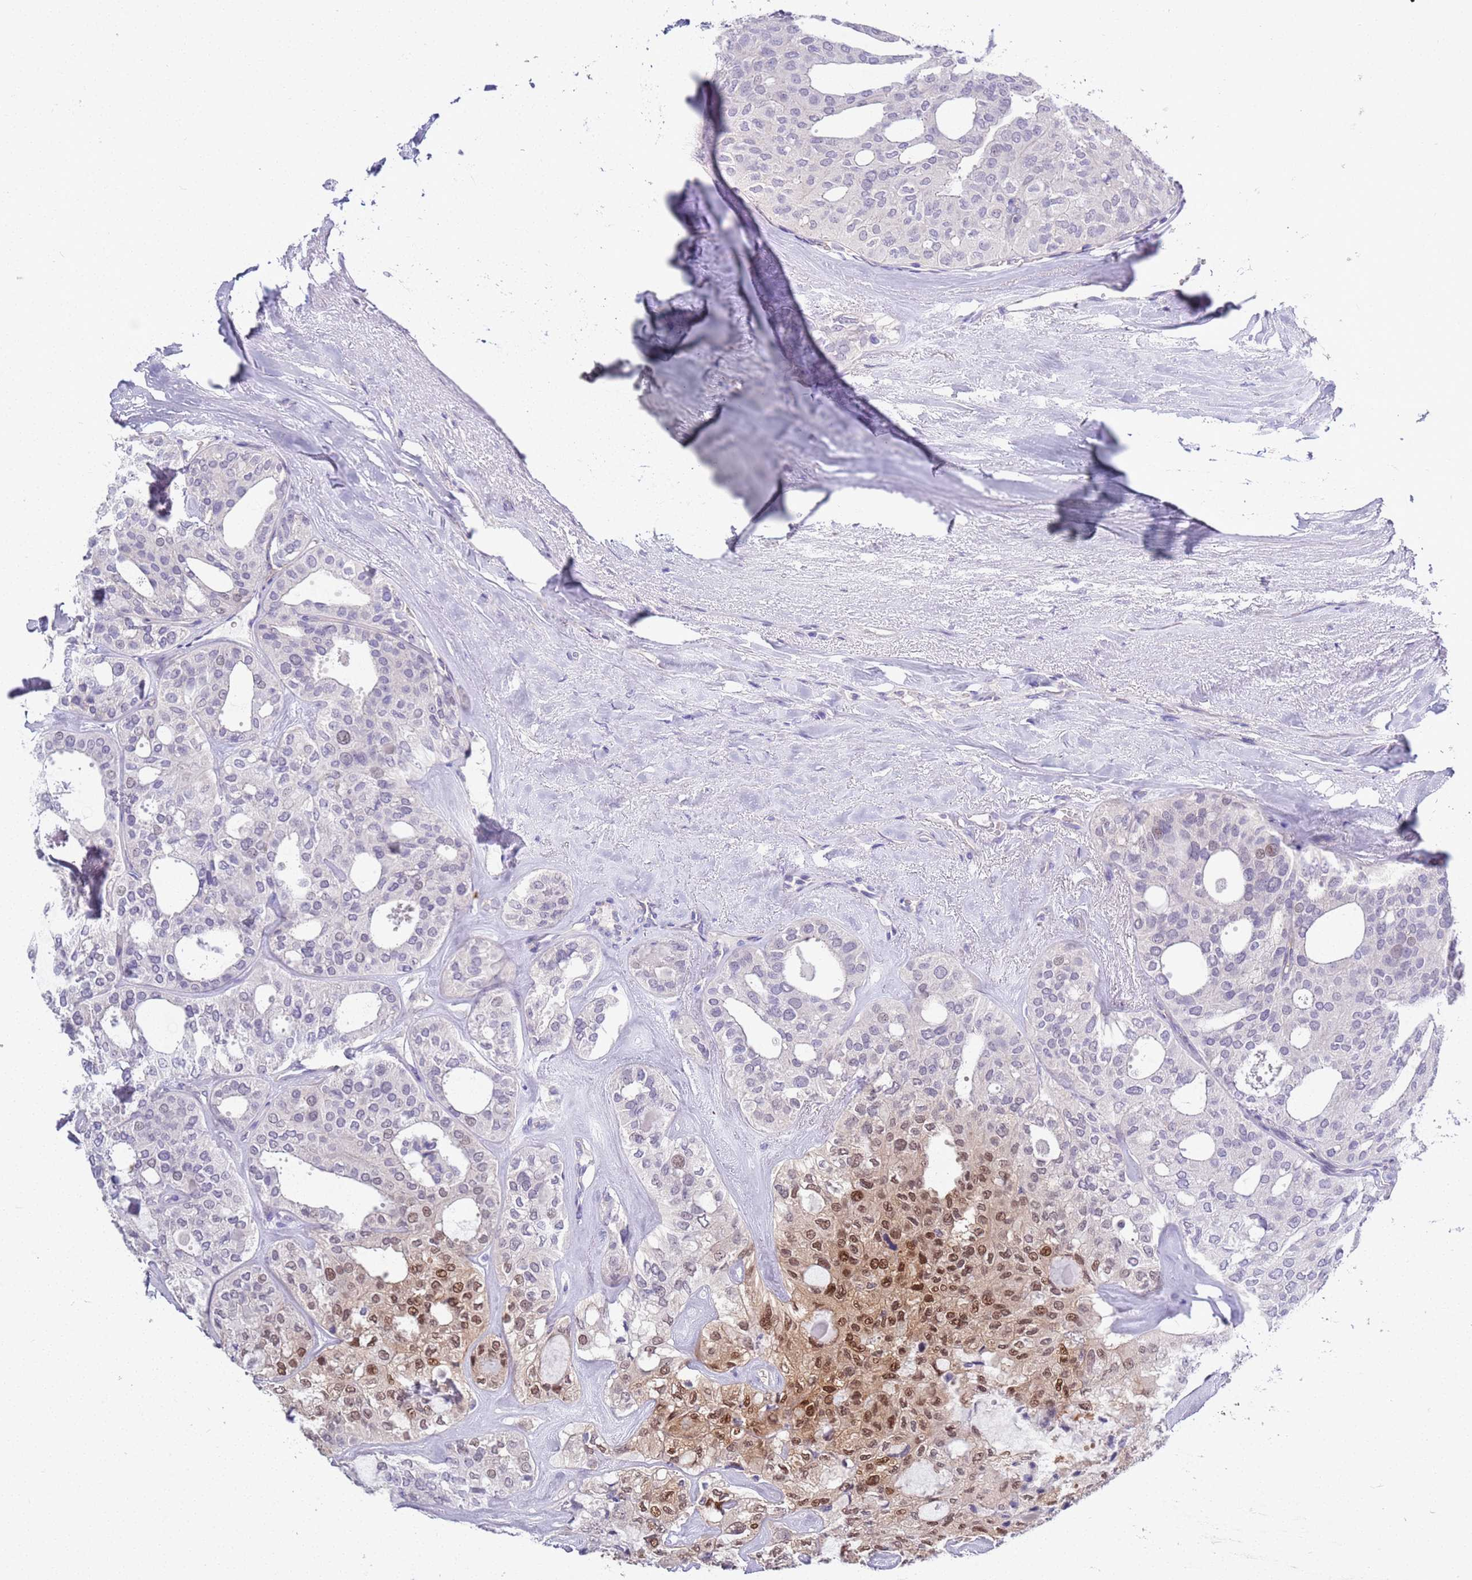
{"staining": {"intensity": "moderate", "quantity": "<25%", "location": "nuclear"}, "tissue": "thyroid cancer", "cell_type": "Tumor cells", "image_type": "cancer", "snomed": [{"axis": "morphology", "description": "Follicular adenoma carcinoma, NOS"}, {"axis": "topography", "description": "Thyroid gland"}], "caption": "DAB (3,3'-diaminobenzidine) immunohistochemical staining of thyroid cancer (follicular adenoma carcinoma) displays moderate nuclear protein expression in approximately <25% of tumor cells. The protein of interest is stained brown, and the nuclei are stained in blue (DAB IHC with brightfield microscopy, high magnification).", "gene": "BRMS1L", "patient": {"sex": "male", "age": 75}}